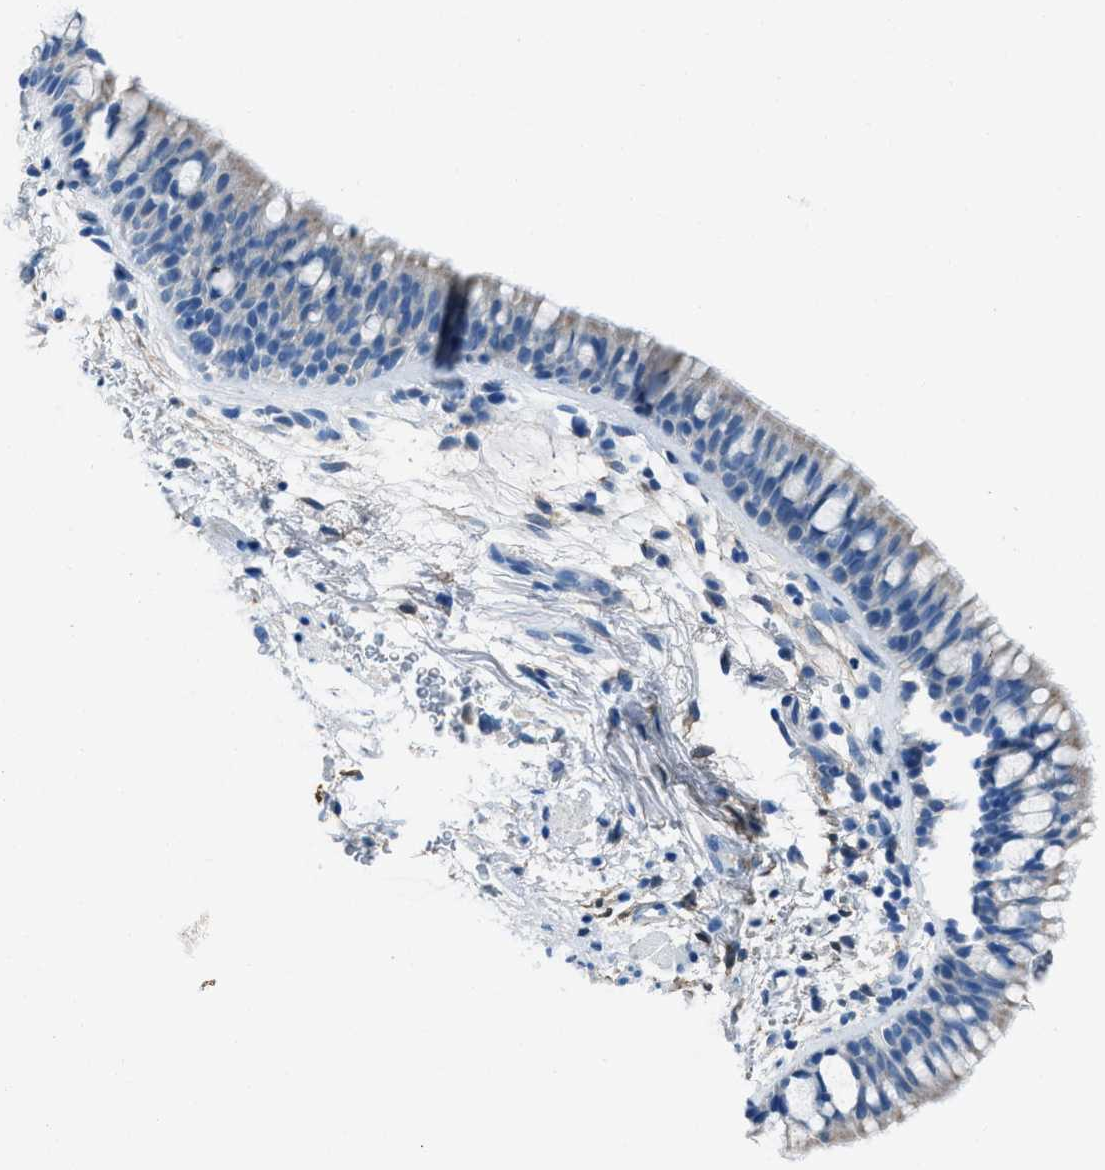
{"staining": {"intensity": "weak", "quantity": "25%-75%", "location": "cytoplasmic/membranous"}, "tissue": "bronchus", "cell_type": "Respiratory epithelial cells", "image_type": "normal", "snomed": [{"axis": "morphology", "description": "Normal tissue, NOS"}, {"axis": "topography", "description": "Cartilage tissue"}, {"axis": "topography", "description": "Bronchus"}], "caption": "Immunohistochemistry (IHC) of unremarkable bronchus exhibits low levels of weak cytoplasmic/membranous positivity in about 25%-75% of respiratory epithelial cells.", "gene": "AMACR", "patient": {"sex": "female", "age": 53}}